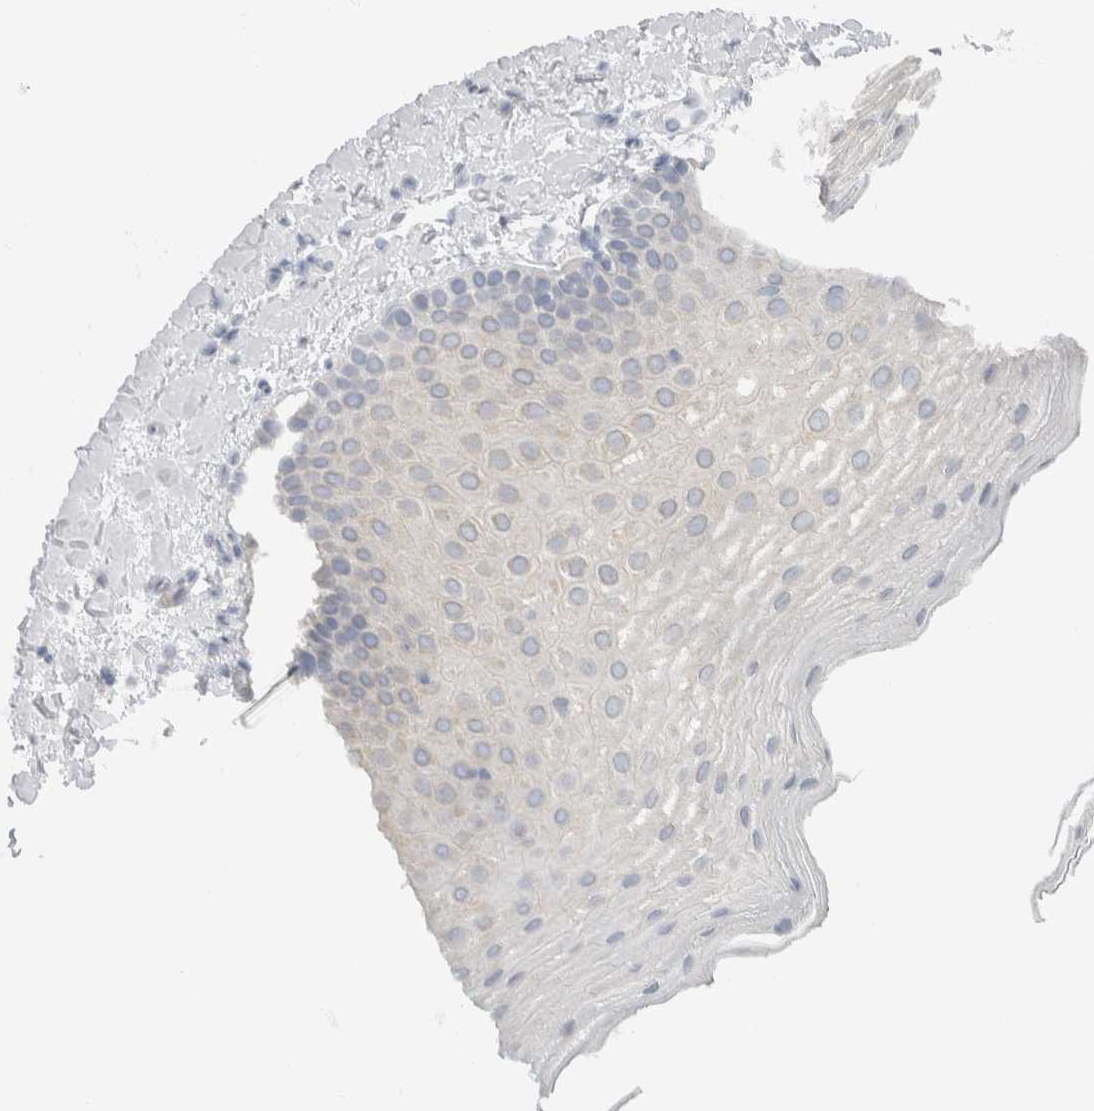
{"staining": {"intensity": "weak", "quantity": "25%-75%", "location": "cytoplasmic/membranous"}, "tissue": "oral mucosa", "cell_type": "Squamous epithelial cells", "image_type": "normal", "snomed": [{"axis": "morphology", "description": "Normal tissue, NOS"}, {"axis": "topography", "description": "Skin"}, {"axis": "topography", "description": "Oral tissue"}], "caption": "The micrograph exhibits immunohistochemical staining of benign oral mucosa. There is weak cytoplasmic/membranous expression is appreciated in approximately 25%-75% of squamous epithelial cells. (IHC, brightfield microscopy, high magnification).", "gene": "NEFM", "patient": {"sex": "male", "age": 84}}